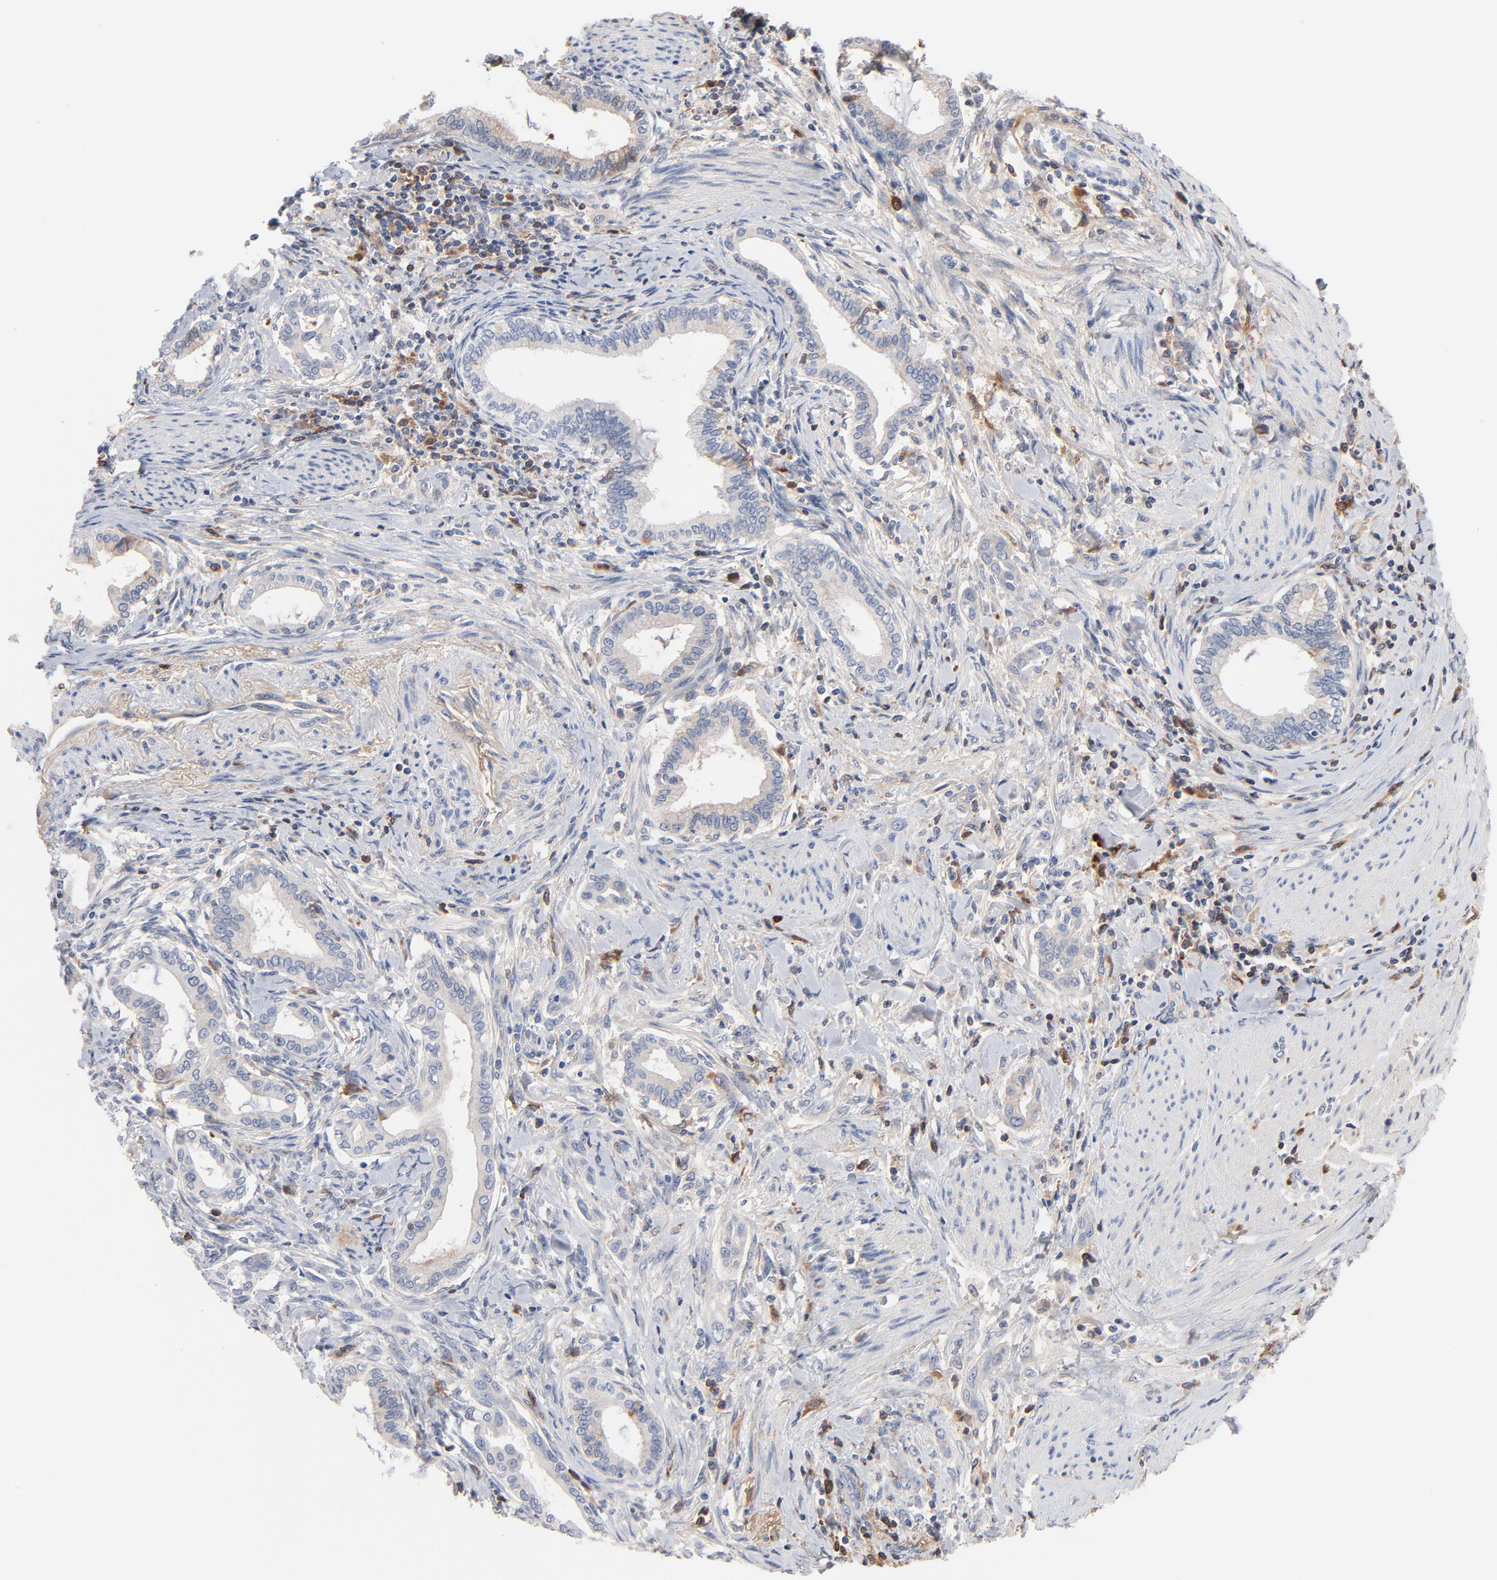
{"staining": {"intensity": "negative", "quantity": "none", "location": "none"}, "tissue": "pancreatic cancer", "cell_type": "Tumor cells", "image_type": "cancer", "snomed": [{"axis": "morphology", "description": "Adenocarcinoma, NOS"}, {"axis": "topography", "description": "Pancreas"}], "caption": "Pancreatic cancer was stained to show a protein in brown. There is no significant staining in tumor cells.", "gene": "SERPINA4", "patient": {"sex": "female", "age": 64}}